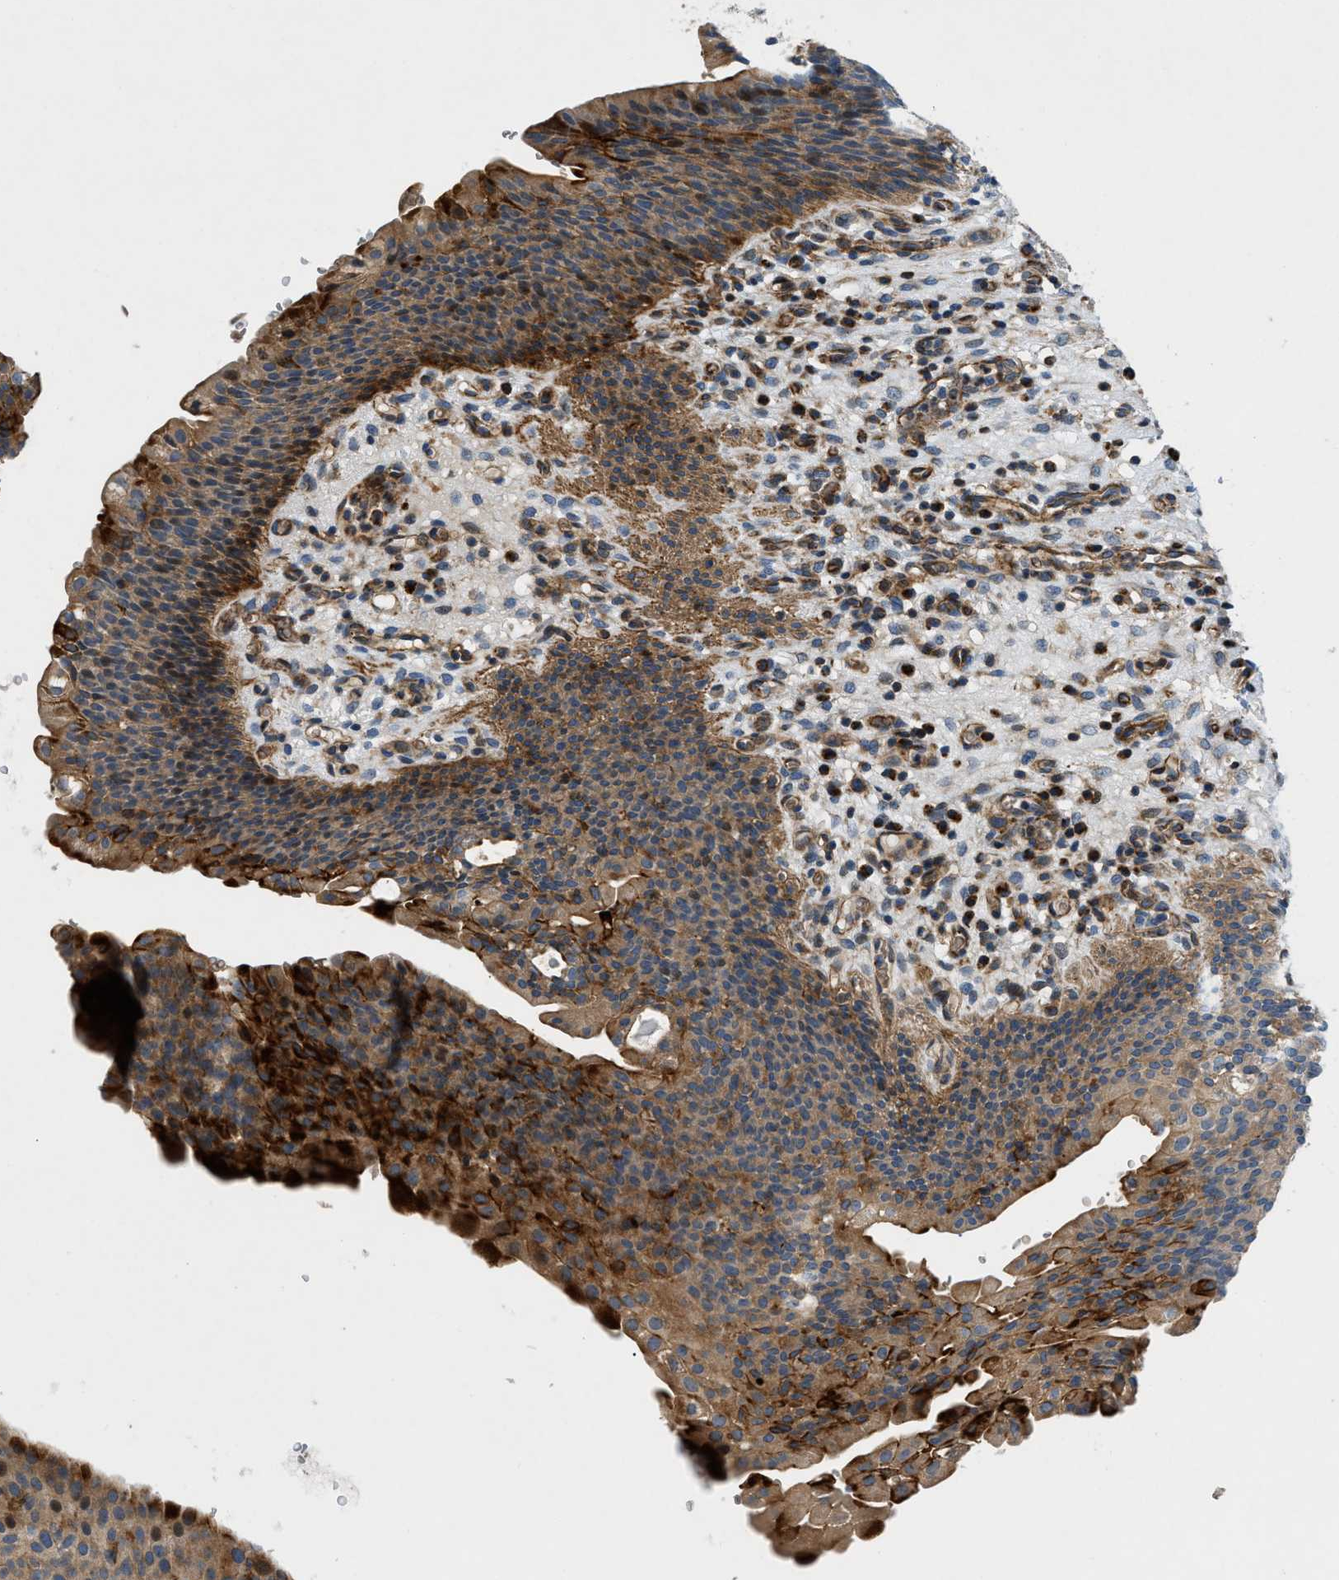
{"staining": {"intensity": "moderate", "quantity": ">75%", "location": "cytoplasmic/membranous"}, "tissue": "urothelial cancer", "cell_type": "Tumor cells", "image_type": "cancer", "snomed": [{"axis": "morphology", "description": "Urothelial carcinoma, Low grade"}, {"axis": "topography", "description": "Smooth muscle"}, {"axis": "topography", "description": "Urinary bladder"}], "caption": "About >75% of tumor cells in human low-grade urothelial carcinoma reveal moderate cytoplasmic/membranous protein staining as visualized by brown immunohistochemical staining.", "gene": "DHODH", "patient": {"sex": "male", "age": 60}}